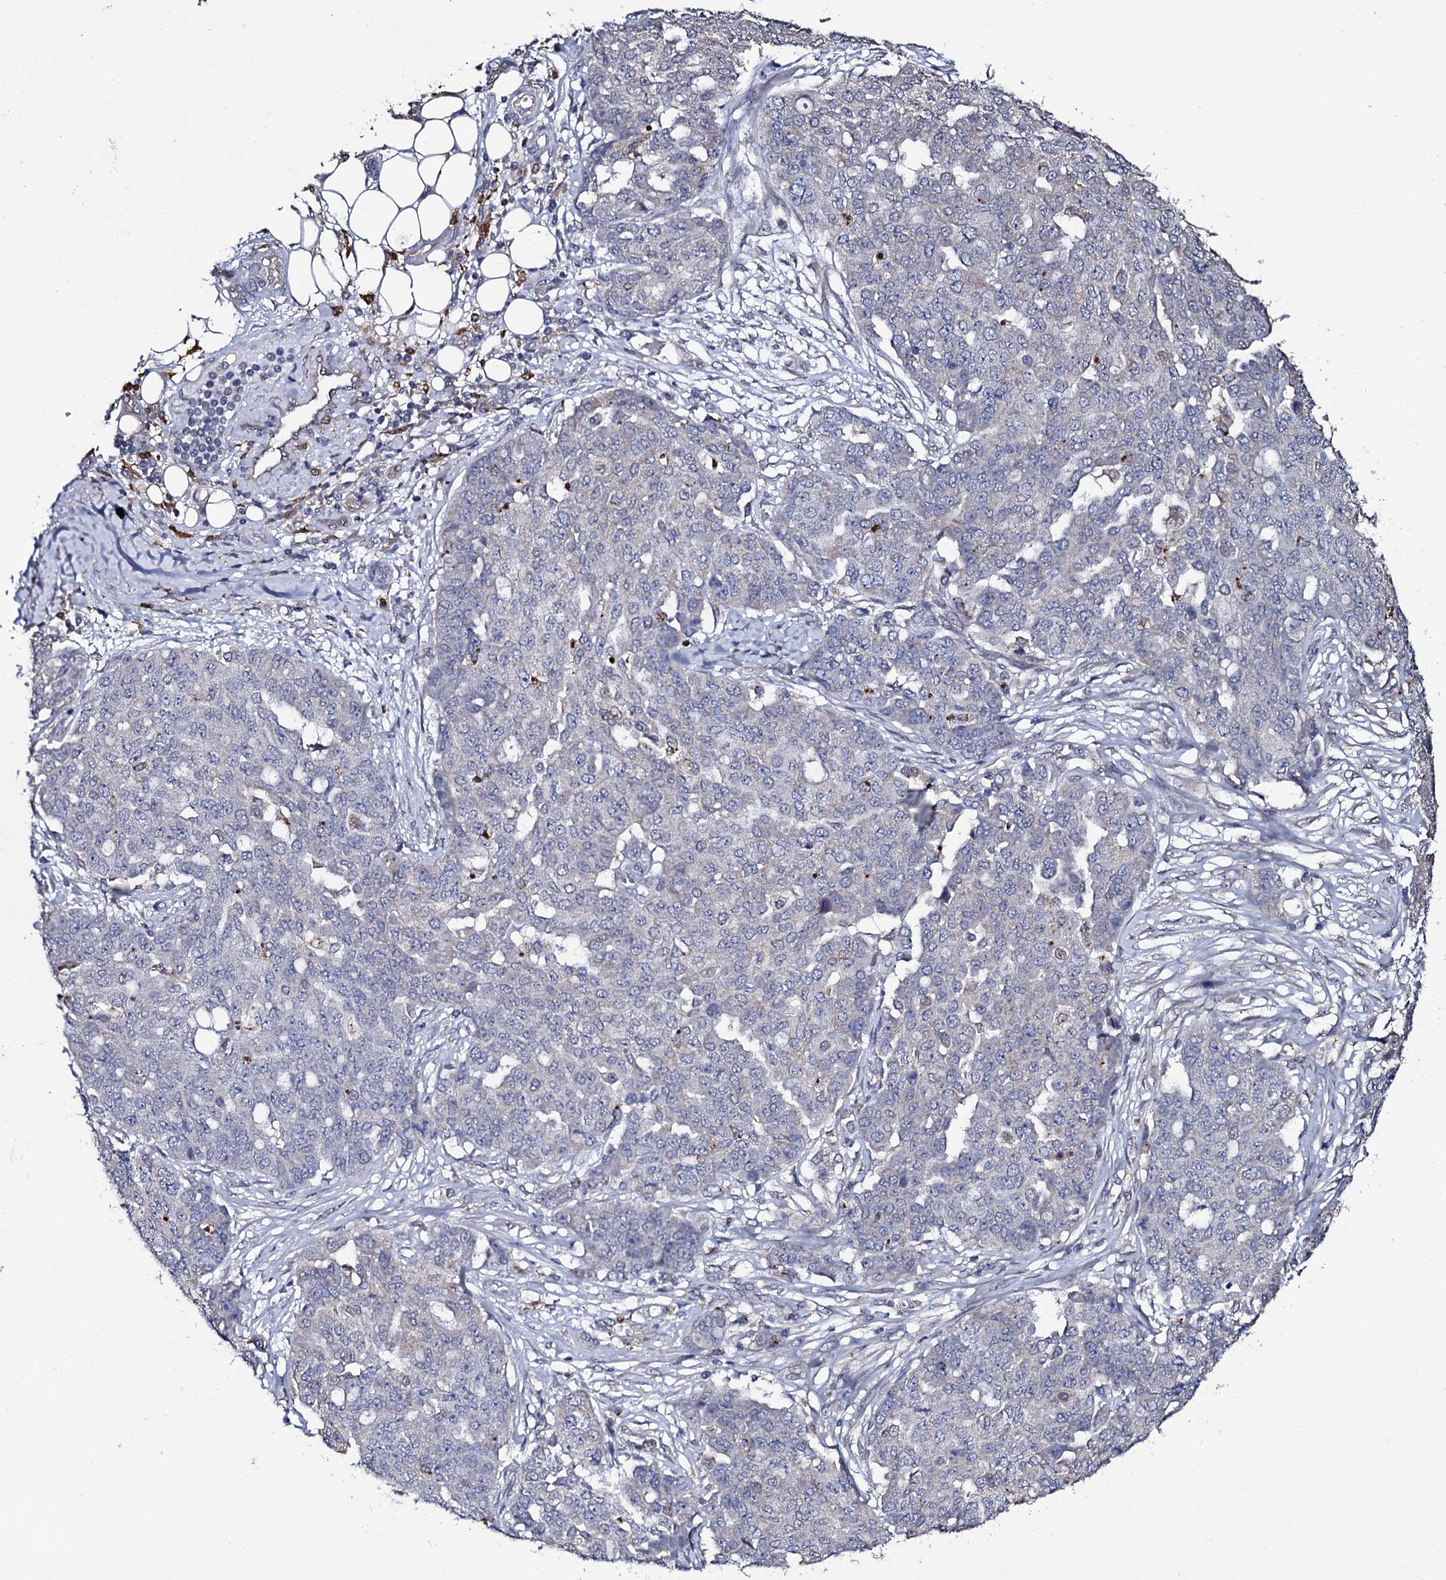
{"staining": {"intensity": "negative", "quantity": "none", "location": "none"}, "tissue": "ovarian cancer", "cell_type": "Tumor cells", "image_type": "cancer", "snomed": [{"axis": "morphology", "description": "Cystadenocarcinoma, serous, NOS"}, {"axis": "topography", "description": "Soft tissue"}, {"axis": "topography", "description": "Ovary"}], "caption": "This is an IHC photomicrograph of ovarian cancer. There is no expression in tumor cells.", "gene": "CRYL1", "patient": {"sex": "female", "age": 57}}